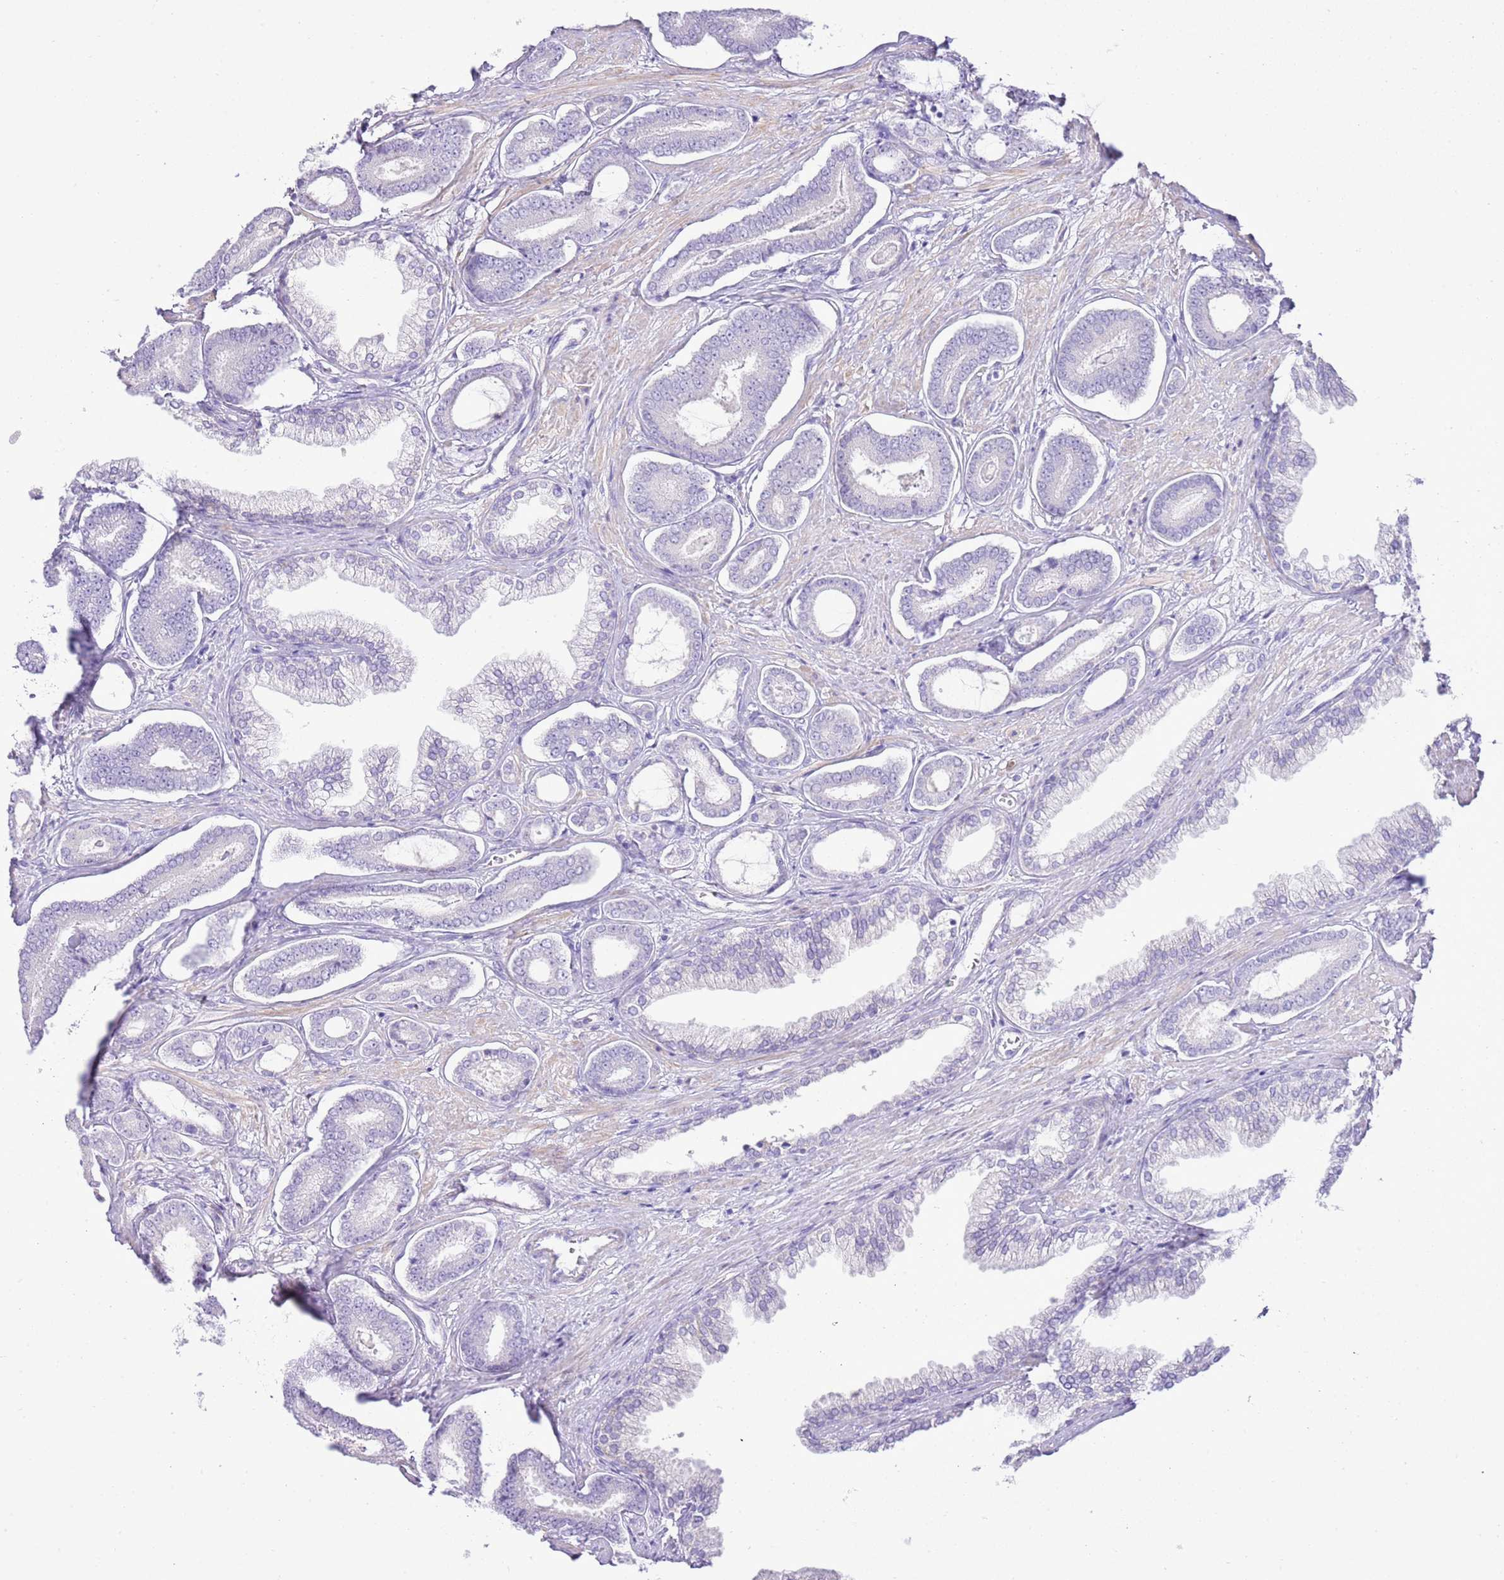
{"staining": {"intensity": "negative", "quantity": "none", "location": "none"}, "tissue": "prostate cancer", "cell_type": "Tumor cells", "image_type": "cancer", "snomed": [{"axis": "morphology", "description": "Adenocarcinoma, NOS"}, {"axis": "topography", "description": "Prostate and seminal vesicle, NOS"}], "caption": "Prostate cancer (adenocarcinoma) was stained to show a protein in brown. There is no significant expression in tumor cells.", "gene": "AAR2", "patient": {"sex": "male", "age": 76}}